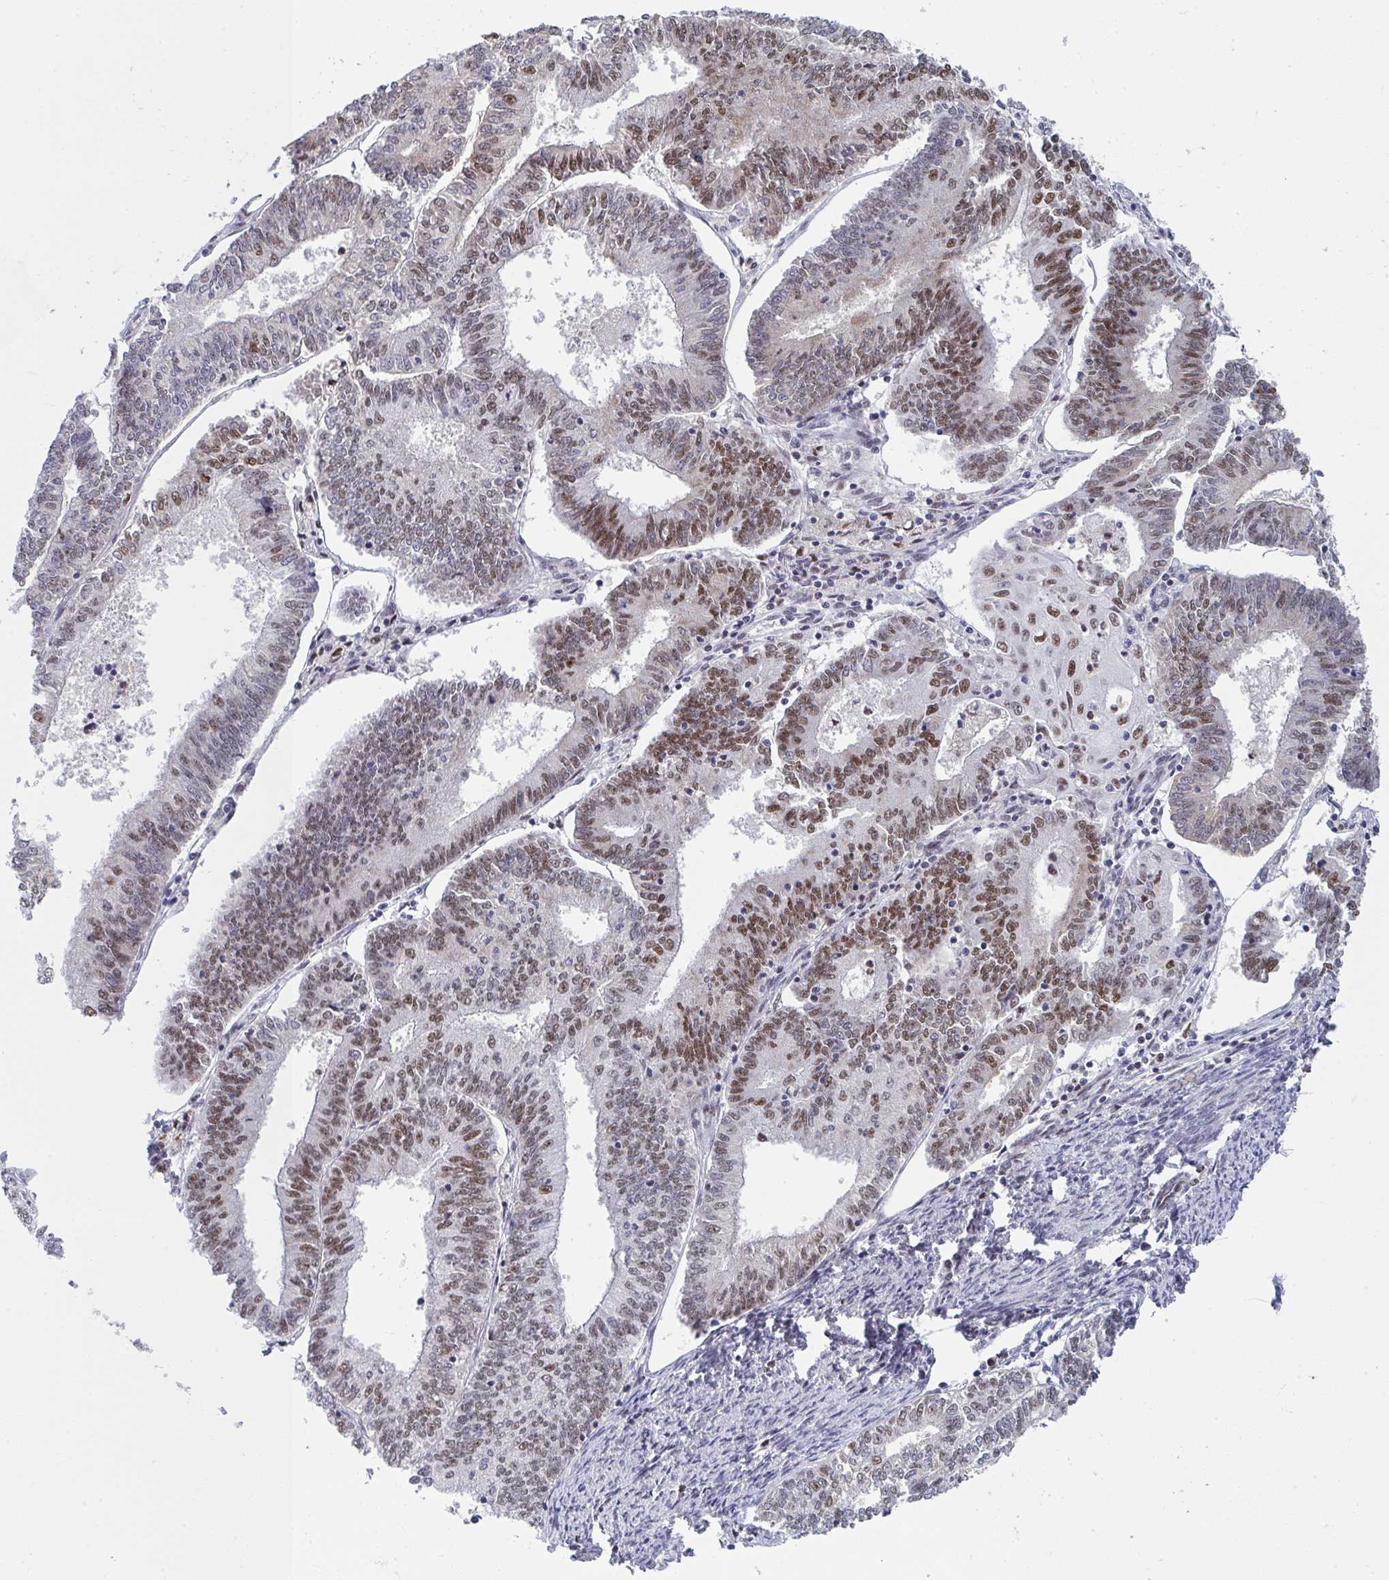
{"staining": {"intensity": "moderate", "quantity": ">75%", "location": "nuclear"}, "tissue": "endometrial cancer", "cell_type": "Tumor cells", "image_type": "cancer", "snomed": [{"axis": "morphology", "description": "Adenocarcinoma, NOS"}, {"axis": "topography", "description": "Endometrium"}], "caption": "Human endometrial cancer stained with a protein marker demonstrates moderate staining in tumor cells.", "gene": "JDP2", "patient": {"sex": "female", "age": 61}}